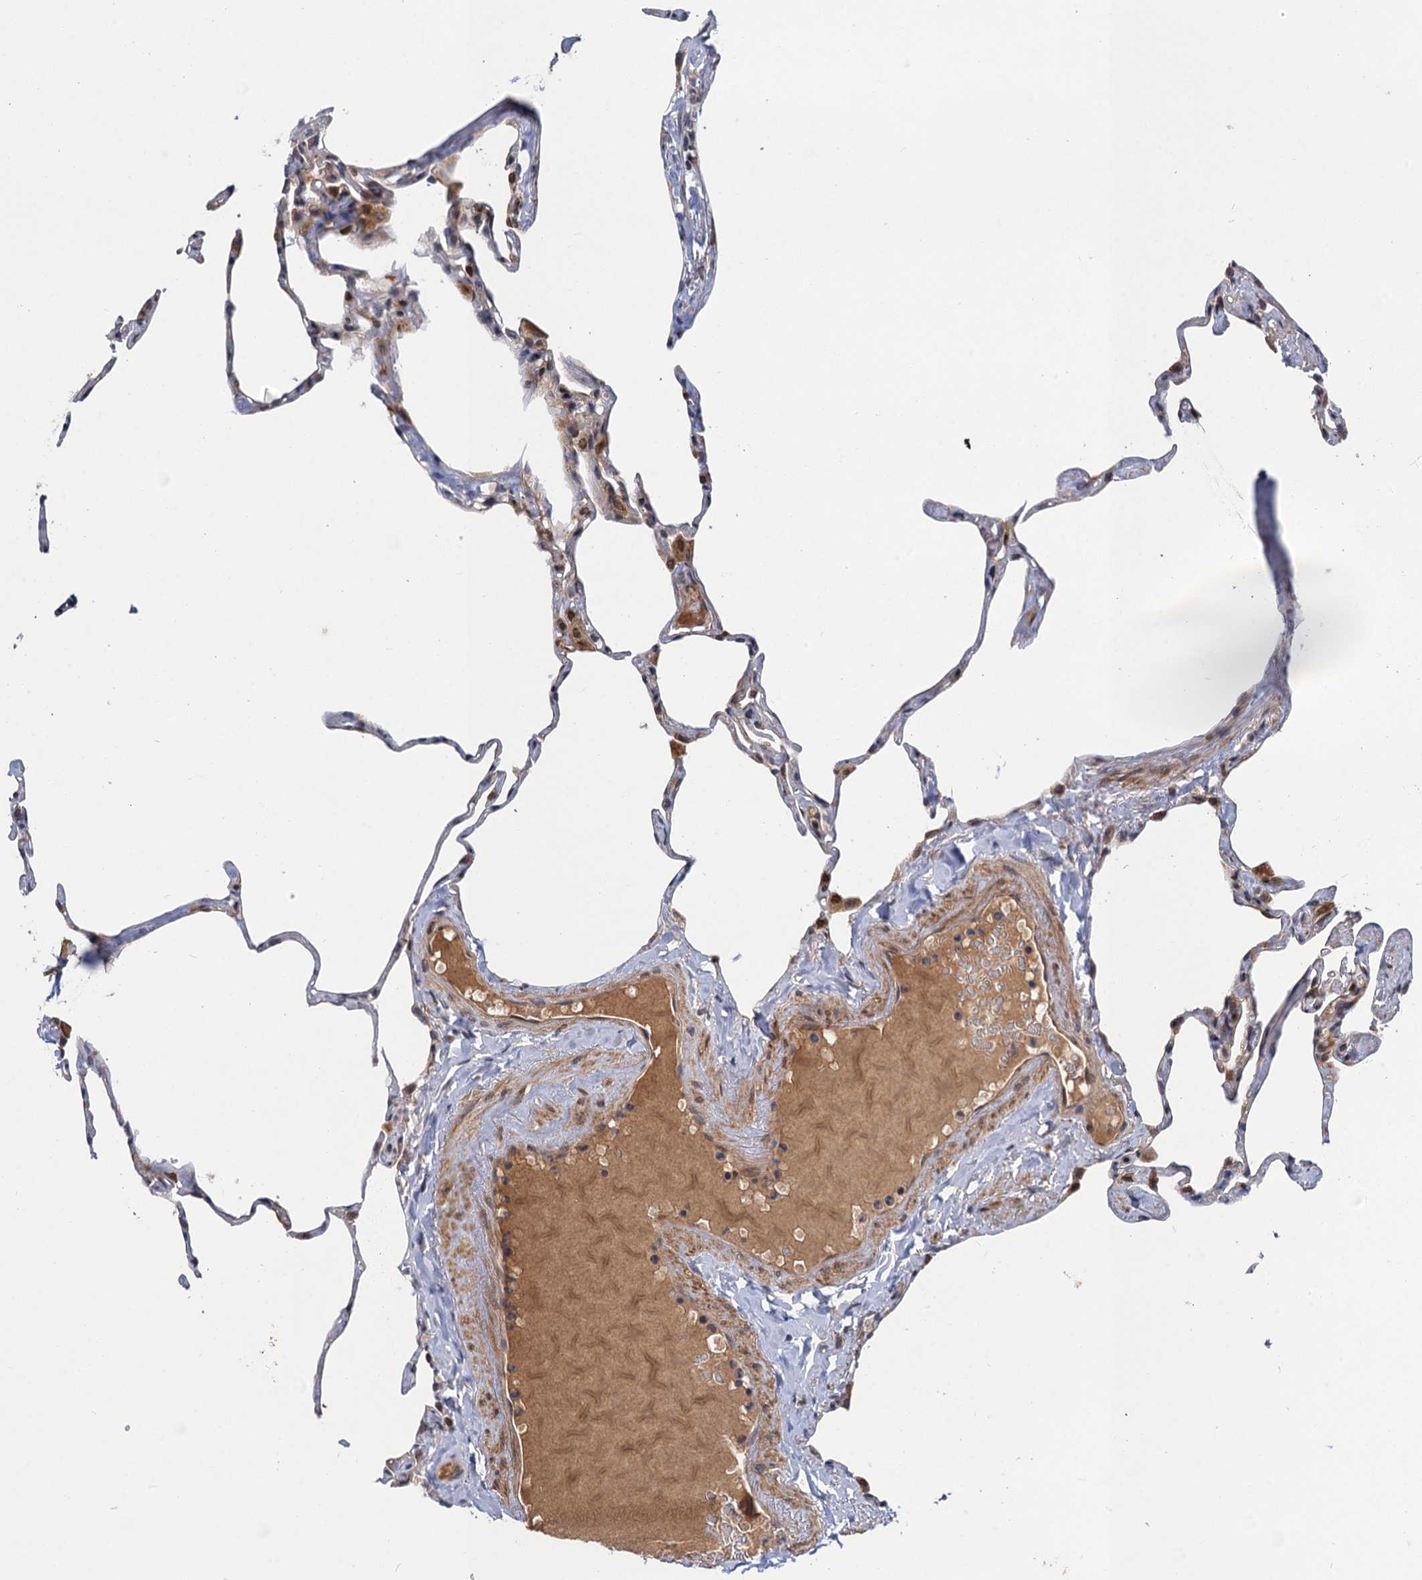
{"staining": {"intensity": "weak", "quantity": "25%-75%", "location": "nuclear"}, "tissue": "lung", "cell_type": "Alveolar cells", "image_type": "normal", "snomed": [{"axis": "morphology", "description": "Normal tissue, NOS"}, {"axis": "topography", "description": "Lung"}], "caption": "Lung stained for a protein (brown) displays weak nuclear positive positivity in approximately 25%-75% of alveolar cells.", "gene": "NEK8", "patient": {"sex": "male", "age": 65}}